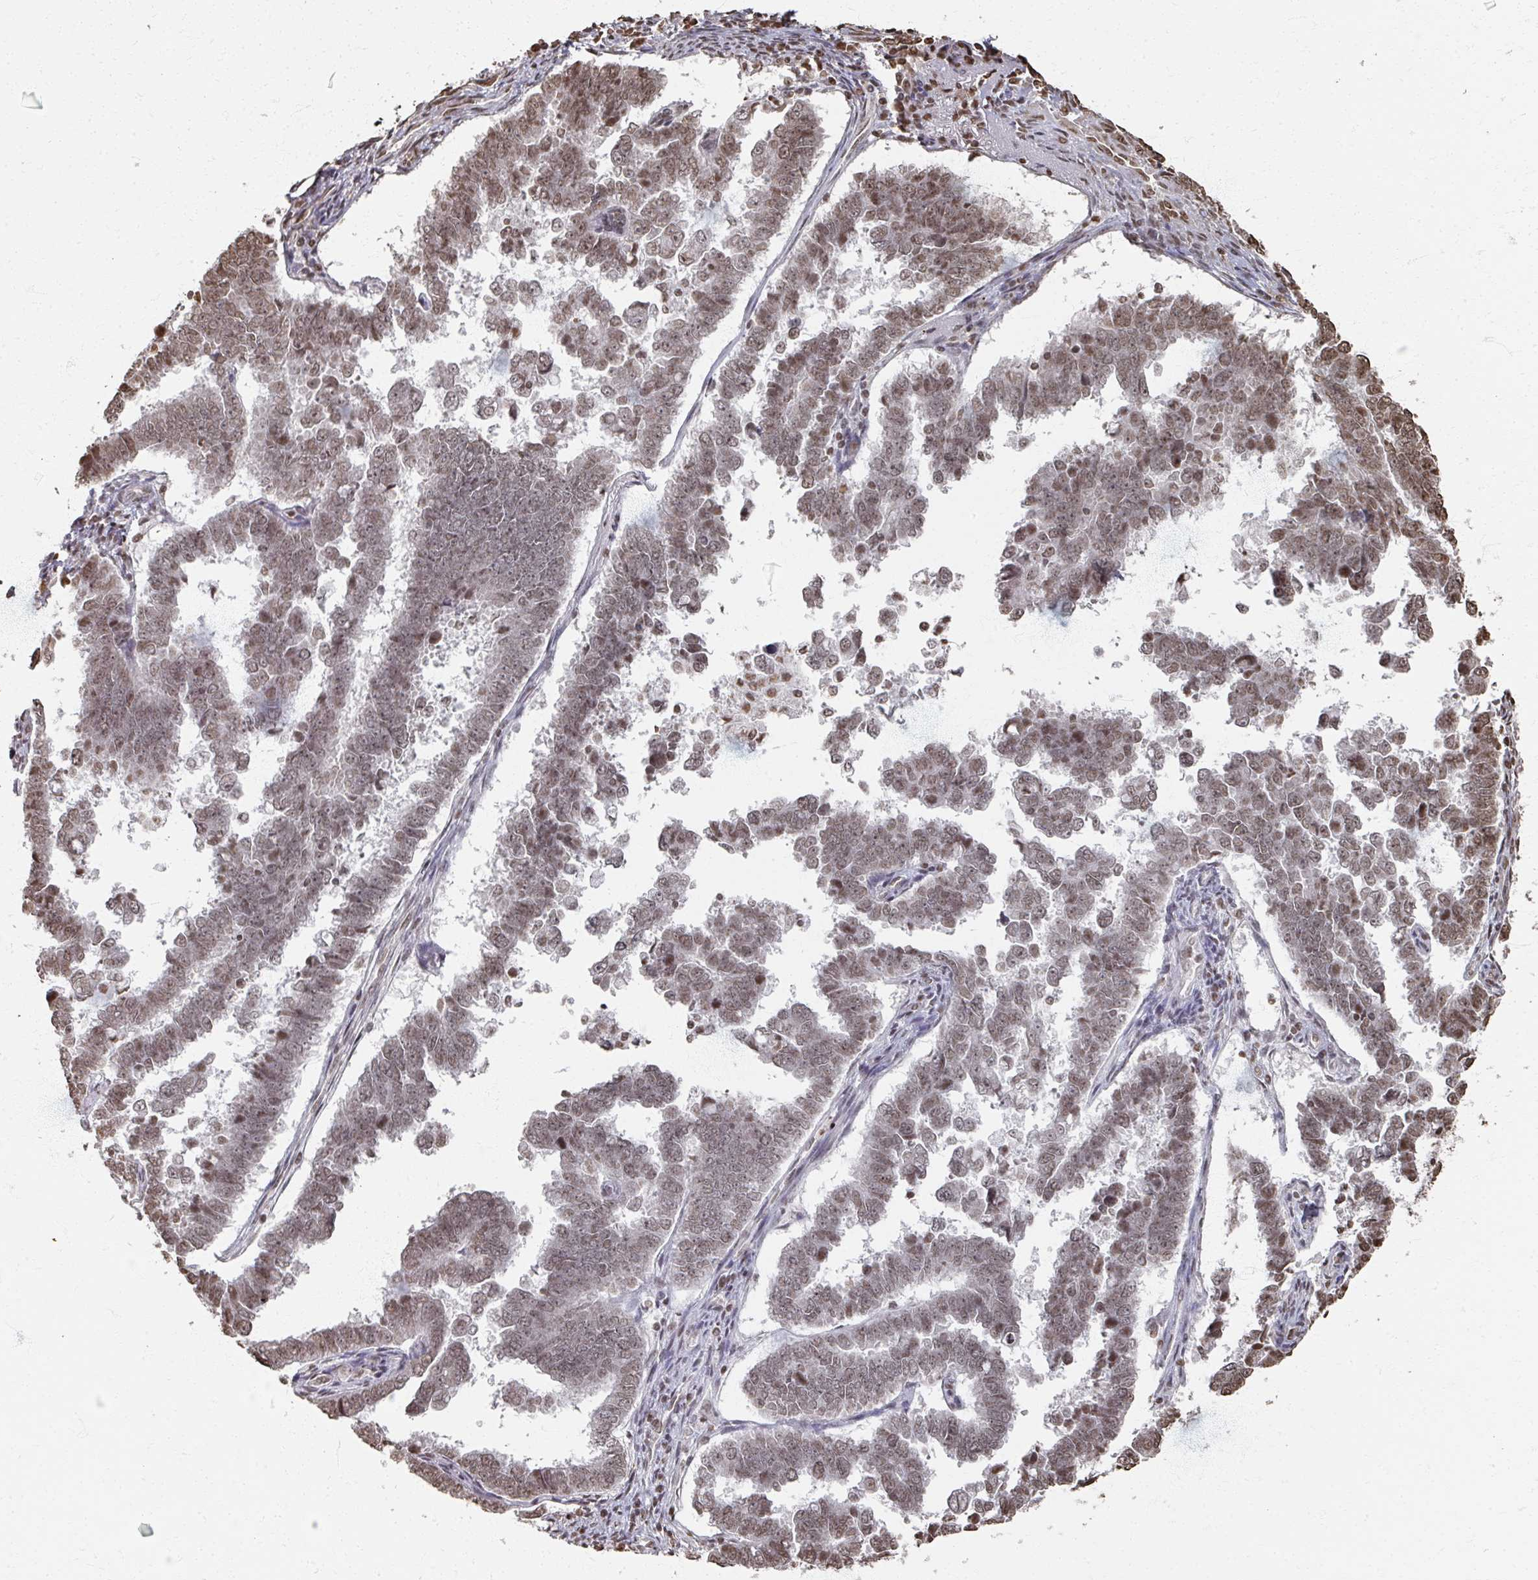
{"staining": {"intensity": "moderate", "quantity": ">75%", "location": "nuclear"}, "tissue": "endometrial cancer", "cell_type": "Tumor cells", "image_type": "cancer", "snomed": [{"axis": "morphology", "description": "Adenocarcinoma, NOS"}, {"axis": "topography", "description": "Endometrium"}], "caption": "Endometrial cancer (adenocarcinoma) stained for a protein demonstrates moderate nuclear positivity in tumor cells.", "gene": "DCUN1D5", "patient": {"sex": "female", "age": 75}}